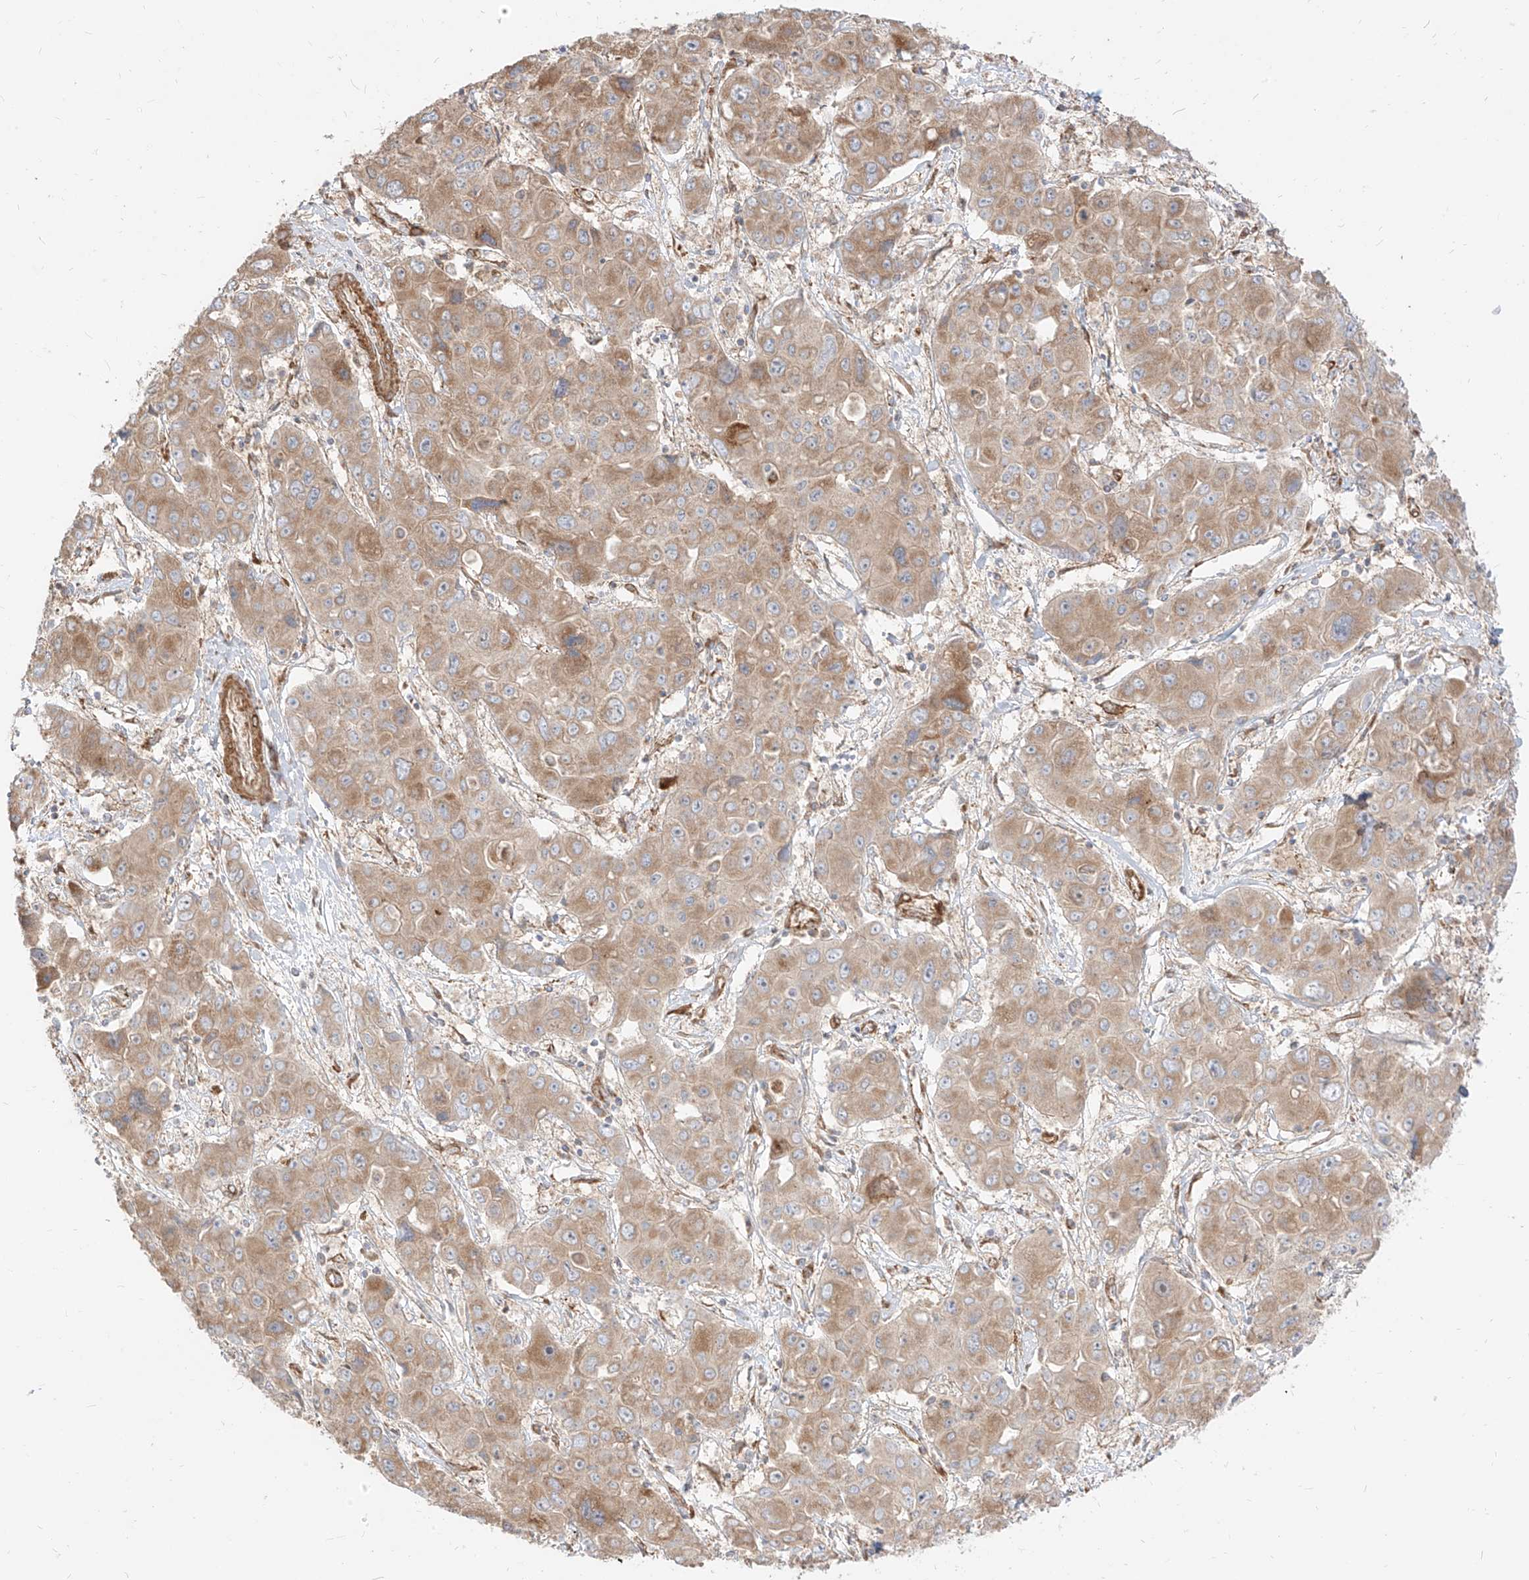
{"staining": {"intensity": "moderate", "quantity": "25%-75%", "location": "cytoplasmic/membranous"}, "tissue": "liver cancer", "cell_type": "Tumor cells", "image_type": "cancer", "snomed": [{"axis": "morphology", "description": "Cholangiocarcinoma"}, {"axis": "topography", "description": "Liver"}], "caption": "IHC (DAB (3,3'-diaminobenzidine)) staining of liver cancer (cholangiocarcinoma) reveals moderate cytoplasmic/membranous protein positivity in approximately 25%-75% of tumor cells.", "gene": "PLCL1", "patient": {"sex": "male", "age": 67}}